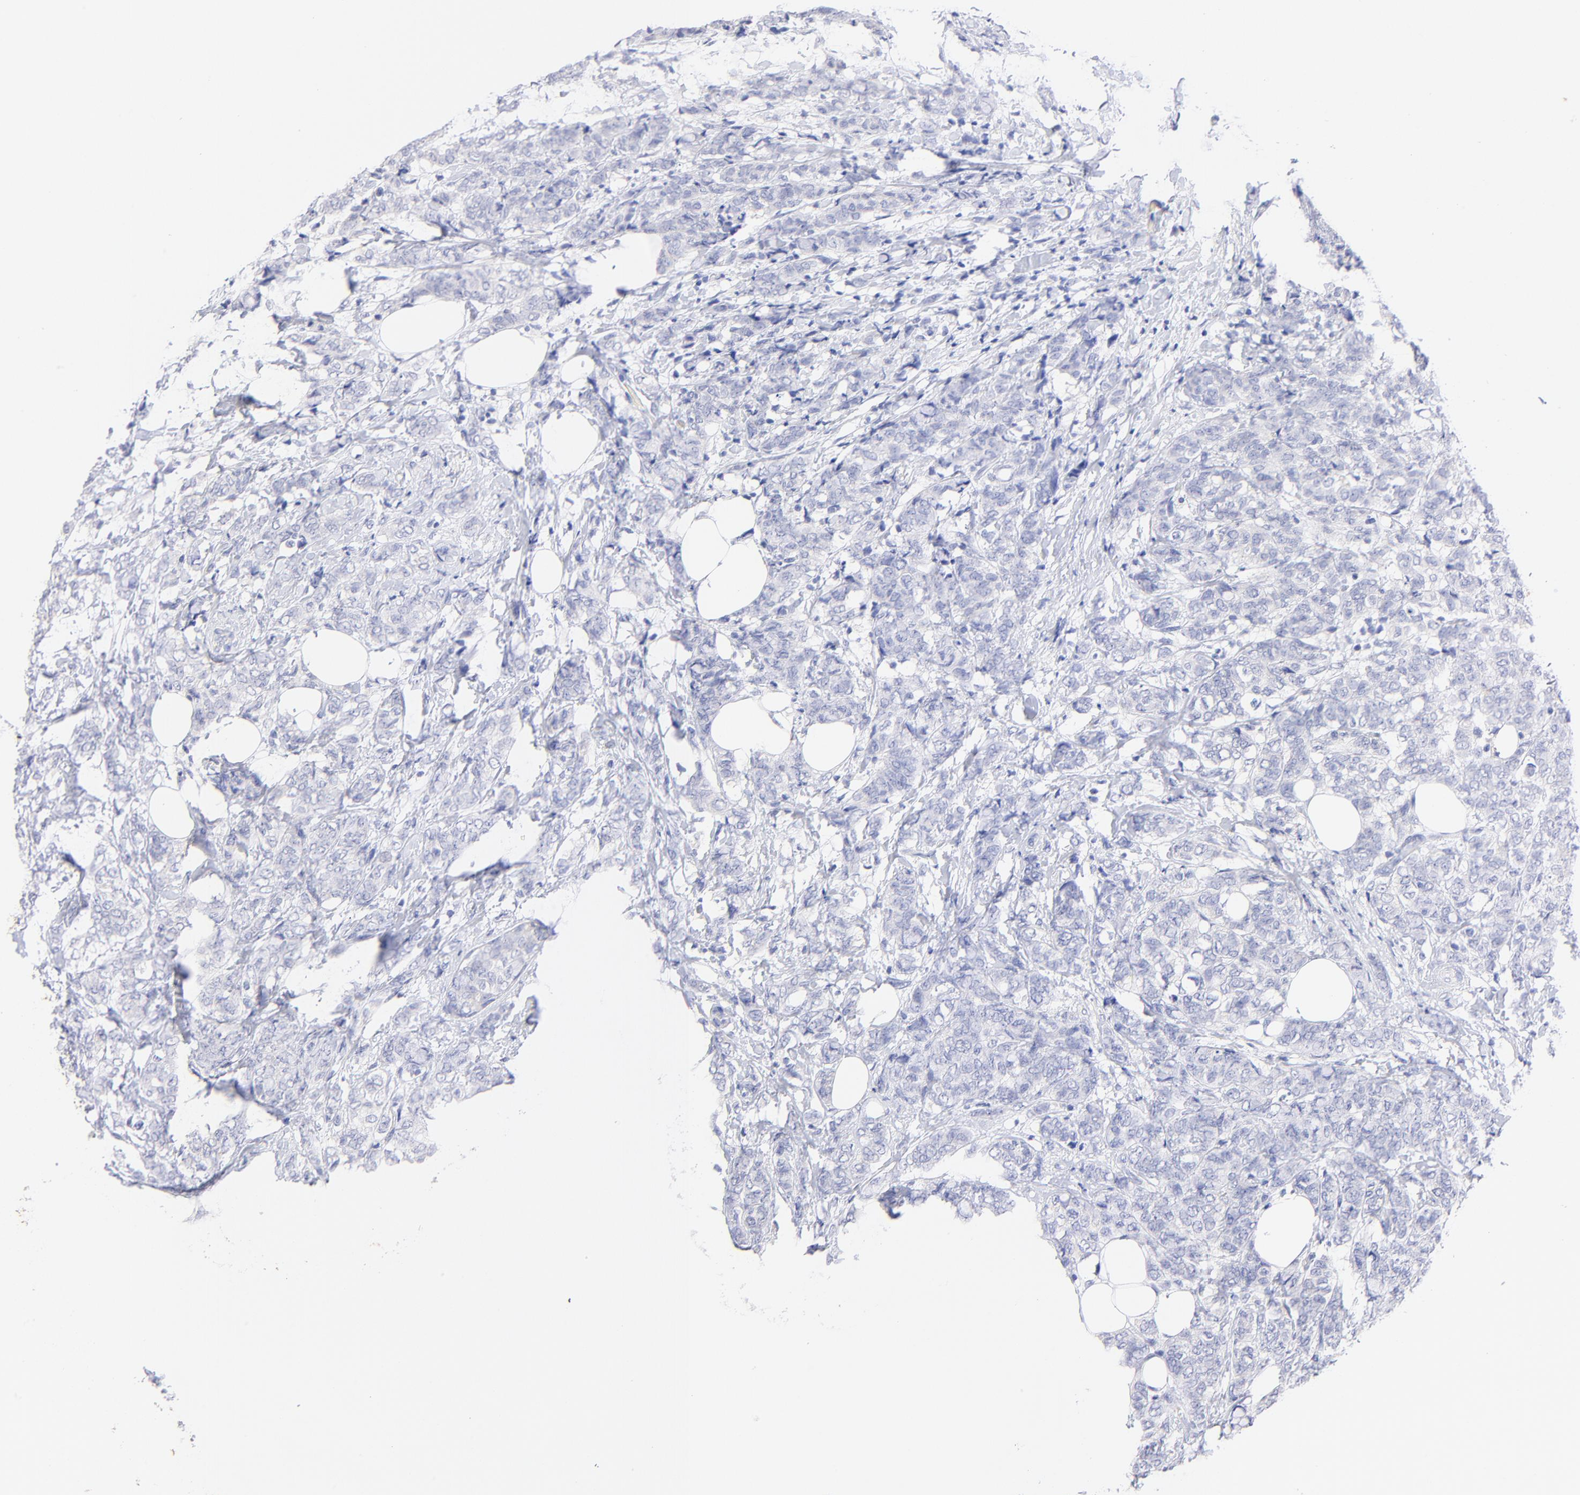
{"staining": {"intensity": "negative", "quantity": "none", "location": "none"}, "tissue": "breast cancer", "cell_type": "Tumor cells", "image_type": "cancer", "snomed": [{"axis": "morphology", "description": "Lobular carcinoma"}, {"axis": "topography", "description": "Breast"}], "caption": "DAB (3,3'-diaminobenzidine) immunohistochemical staining of human lobular carcinoma (breast) shows no significant expression in tumor cells.", "gene": "RAB3A", "patient": {"sex": "female", "age": 60}}